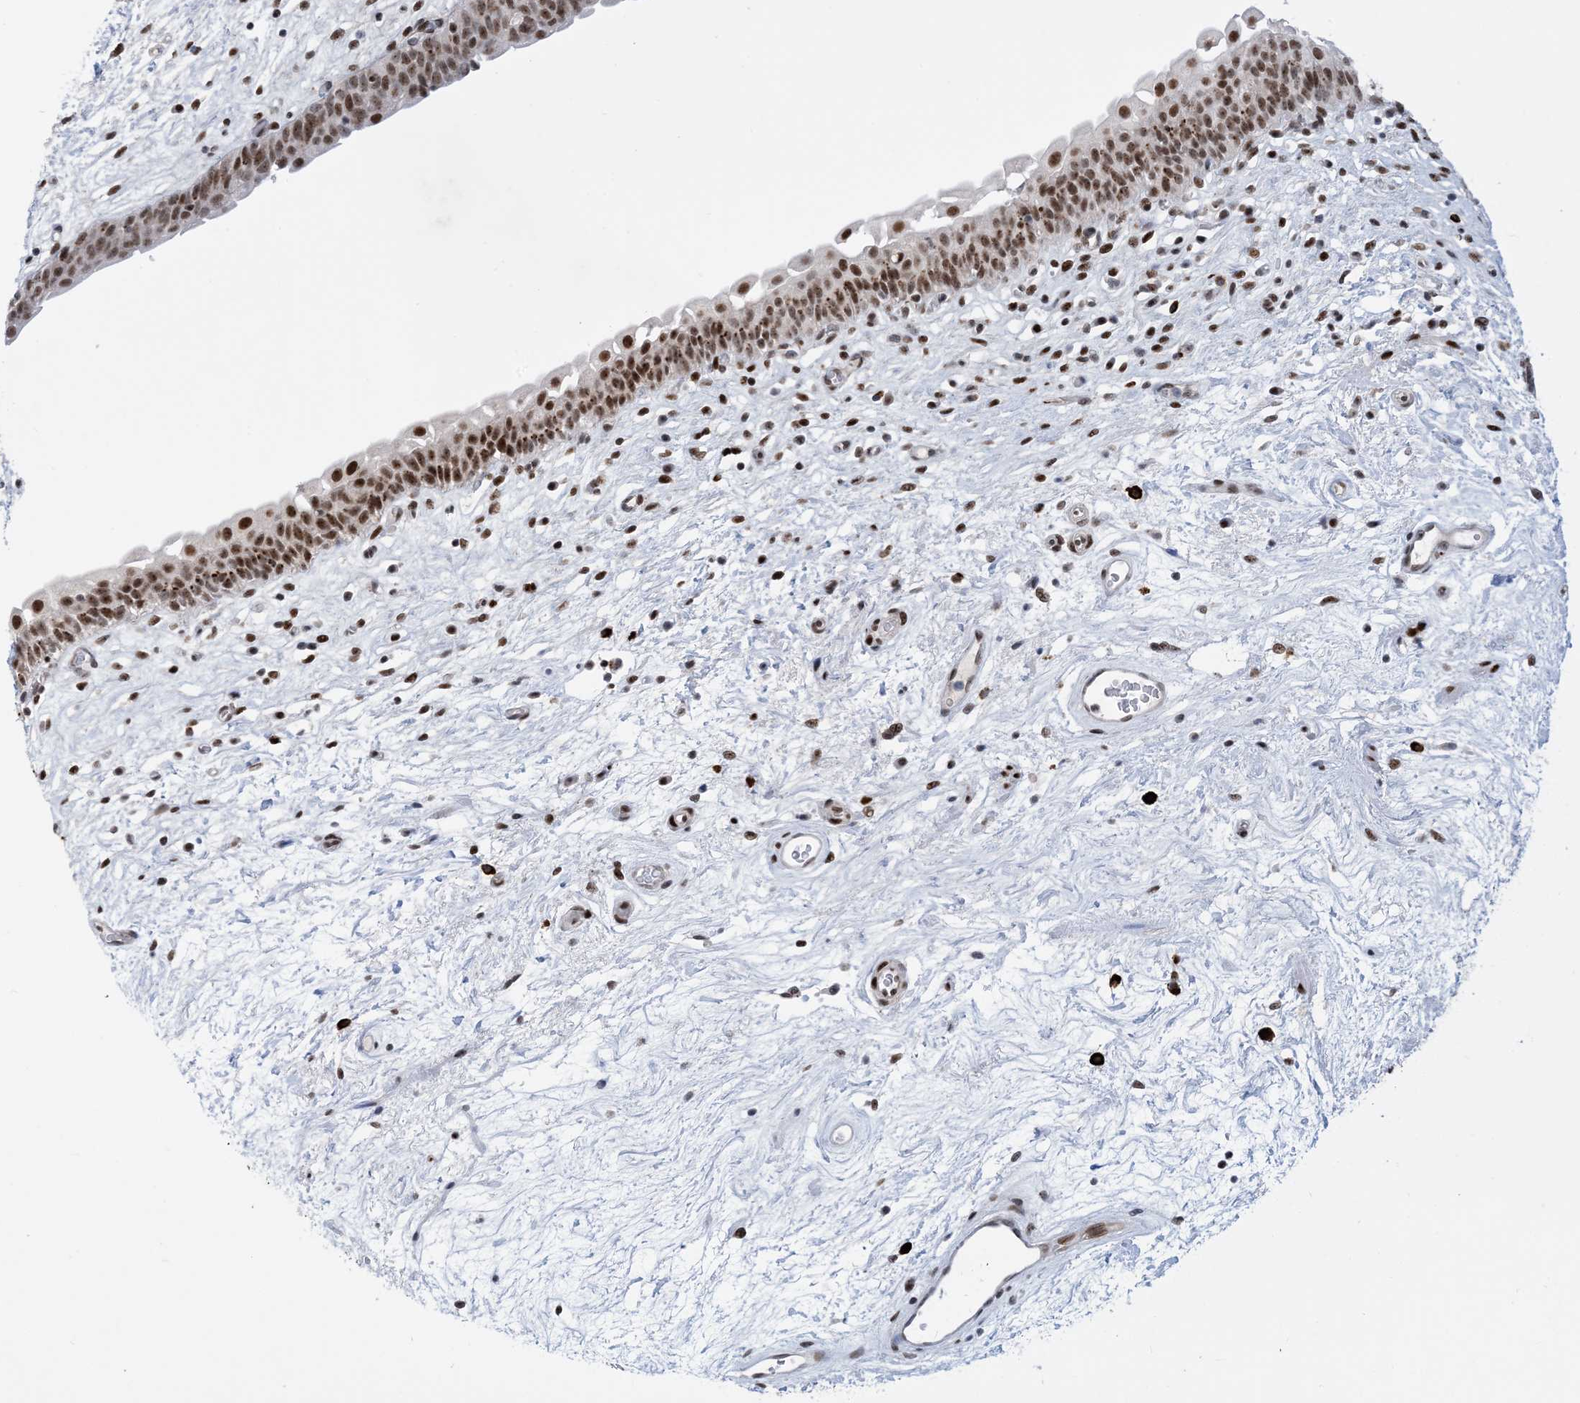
{"staining": {"intensity": "strong", "quantity": ">75%", "location": "nuclear"}, "tissue": "urinary bladder", "cell_type": "Urothelial cells", "image_type": "normal", "snomed": [{"axis": "morphology", "description": "Normal tissue, NOS"}, {"axis": "topography", "description": "Urinary bladder"}], "caption": "Benign urinary bladder demonstrates strong nuclear staining in approximately >75% of urothelial cells, visualized by immunohistochemistry.", "gene": "TSPYL1", "patient": {"sex": "male", "age": 83}}